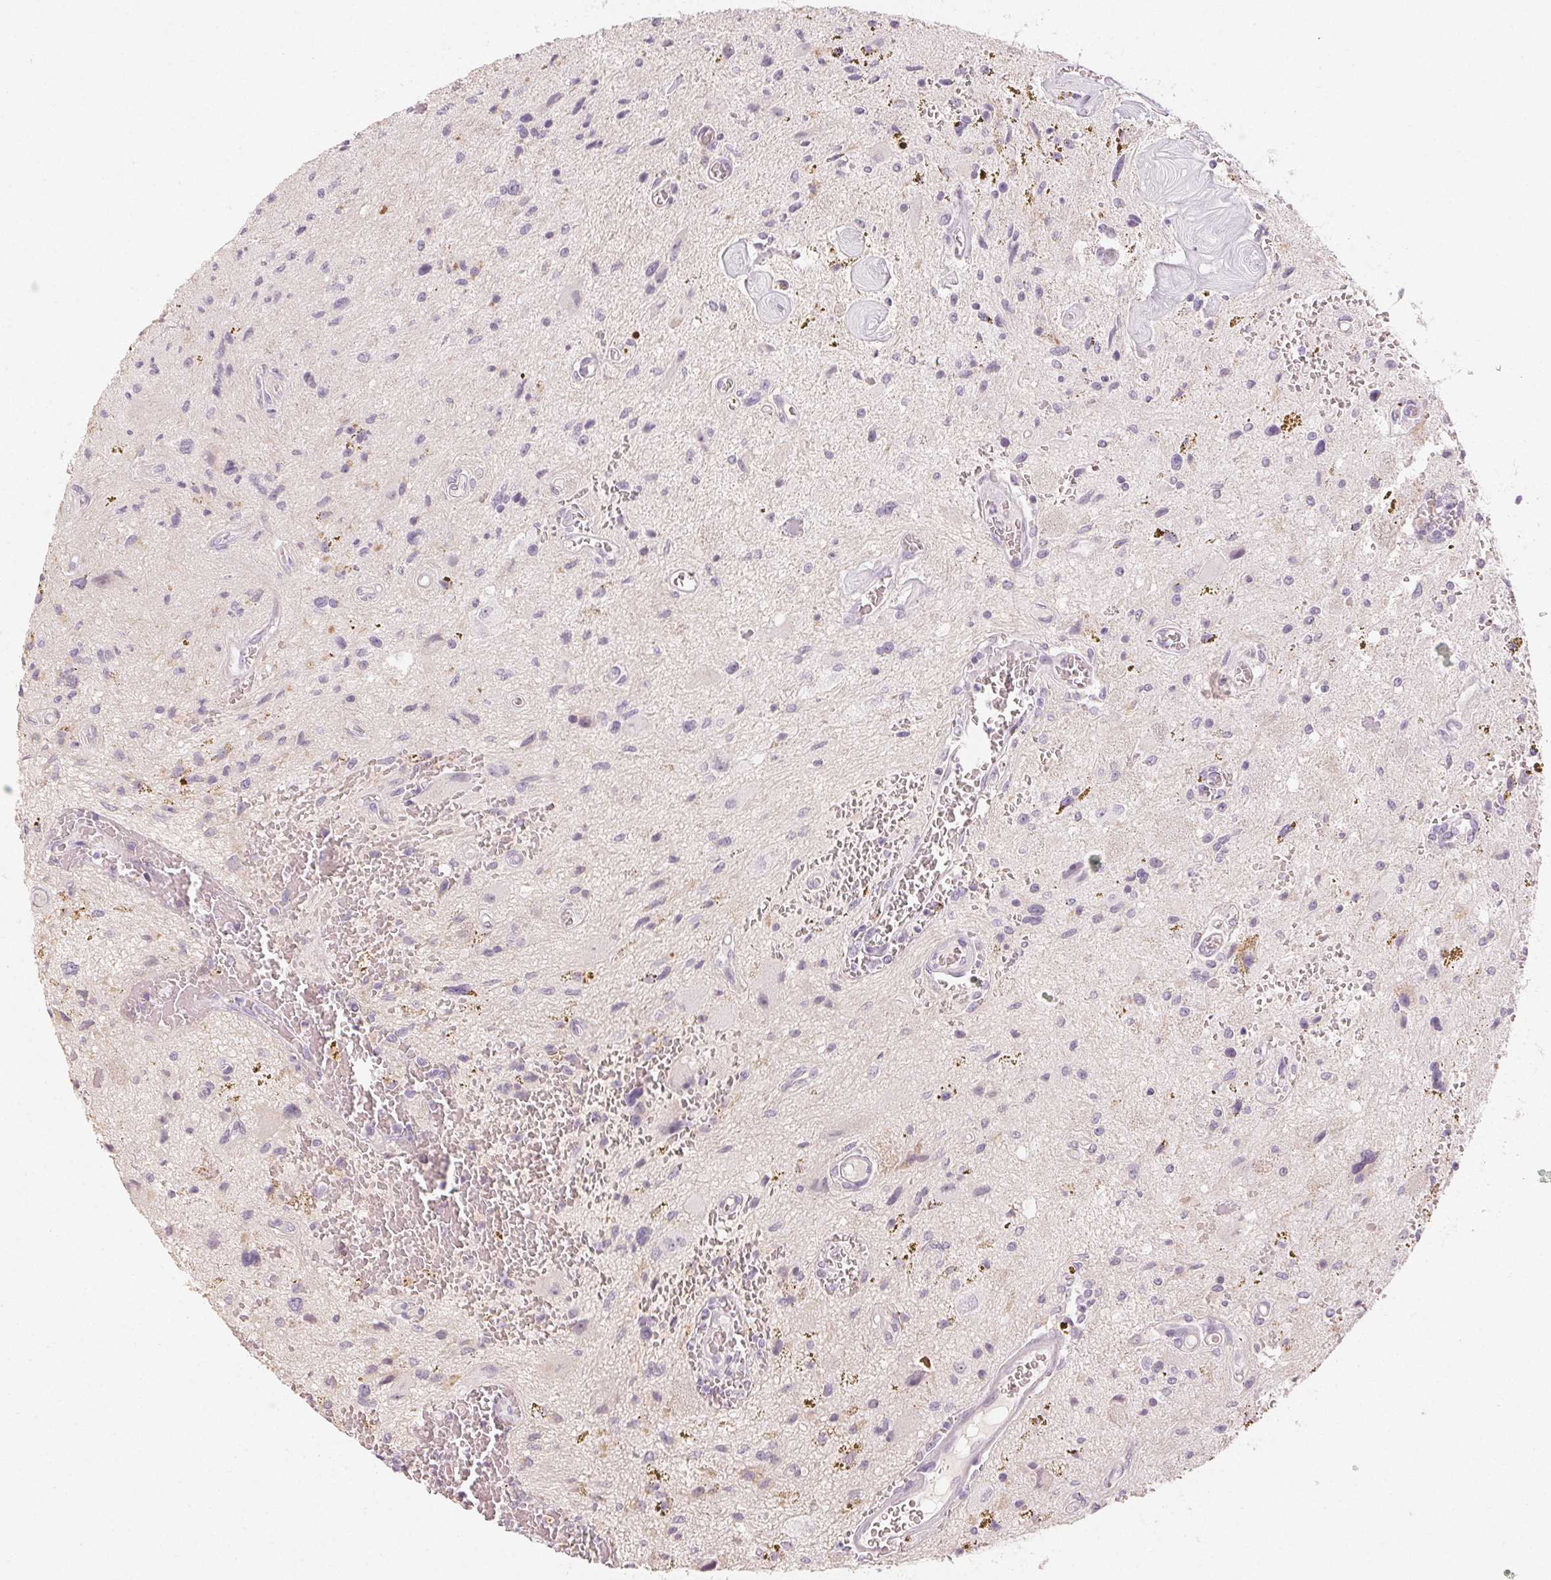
{"staining": {"intensity": "negative", "quantity": "none", "location": "none"}, "tissue": "glioma", "cell_type": "Tumor cells", "image_type": "cancer", "snomed": [{"axis": "morphology", "description": "Glioma, malignant, Low grade"}, {"axis": "topography", "description": "Cerebellum"}], "caption": "This is an IHC image of human malignant glioma (low-grade). There is no staining in tumor cells.", "gene": "LVRN", "patient": {"sex": "female", "age": 14}}